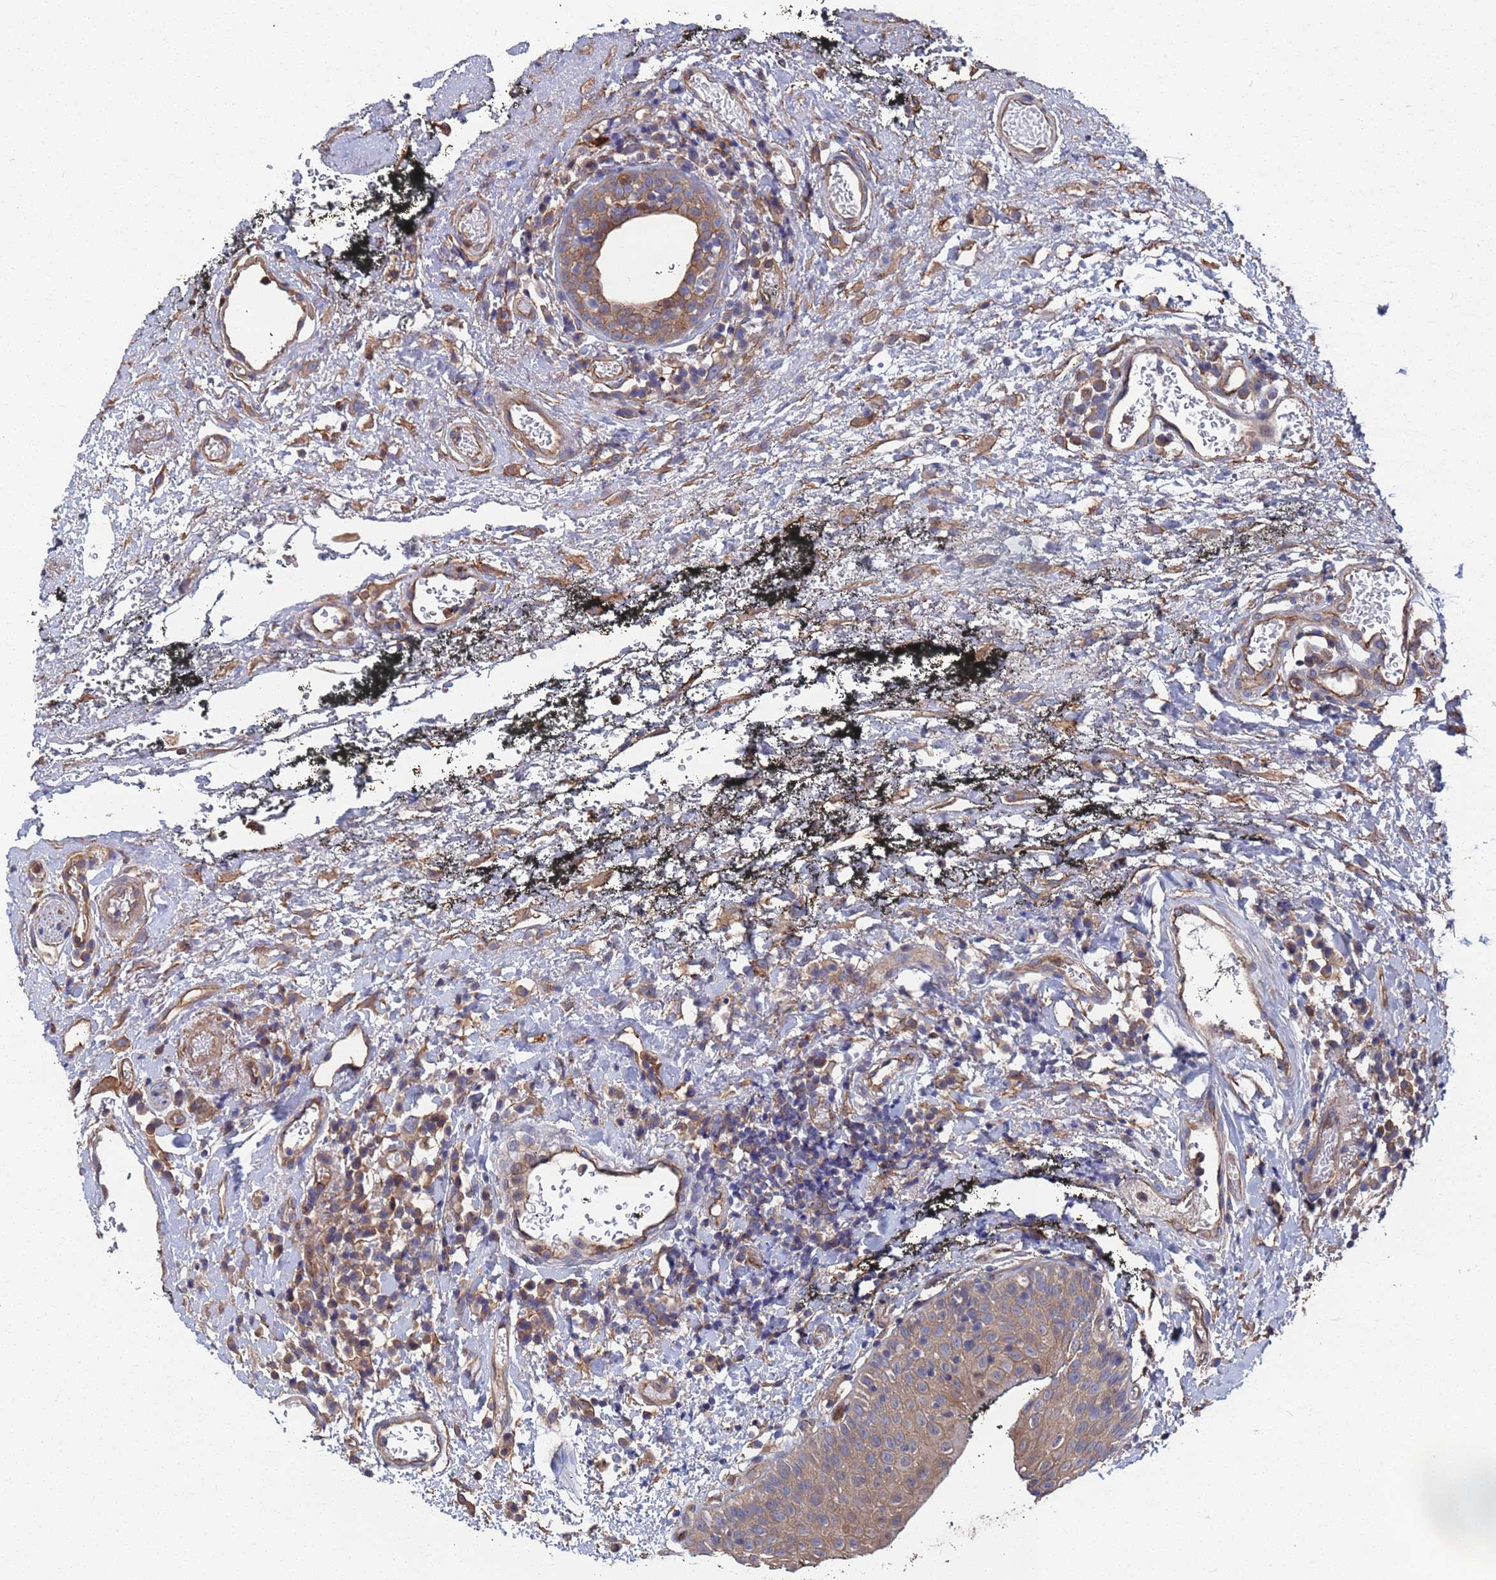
{"staining": {"intensity": "weak", "quantity": "25%-75%", "location": "cytoplasmic/membranous"}, "tissue": "oral mucosa", "cell_type": "Squamous epithelial cells", "image_type": "normal", "snomed": [{"axis": "morphology", "description": "Normal tissue, NOS"}, {"axis": "topography", "description": "Oral tissue"}], "caption": "Oral mucosa stained with DAB immunohistochemistry shows low levels of weak cytoplasmic/membranous positivity in about 25%-75% of squamous epithelial cells.", "gene": "NDUFAF6", "patient": {"sex": "male", "age": 74}}